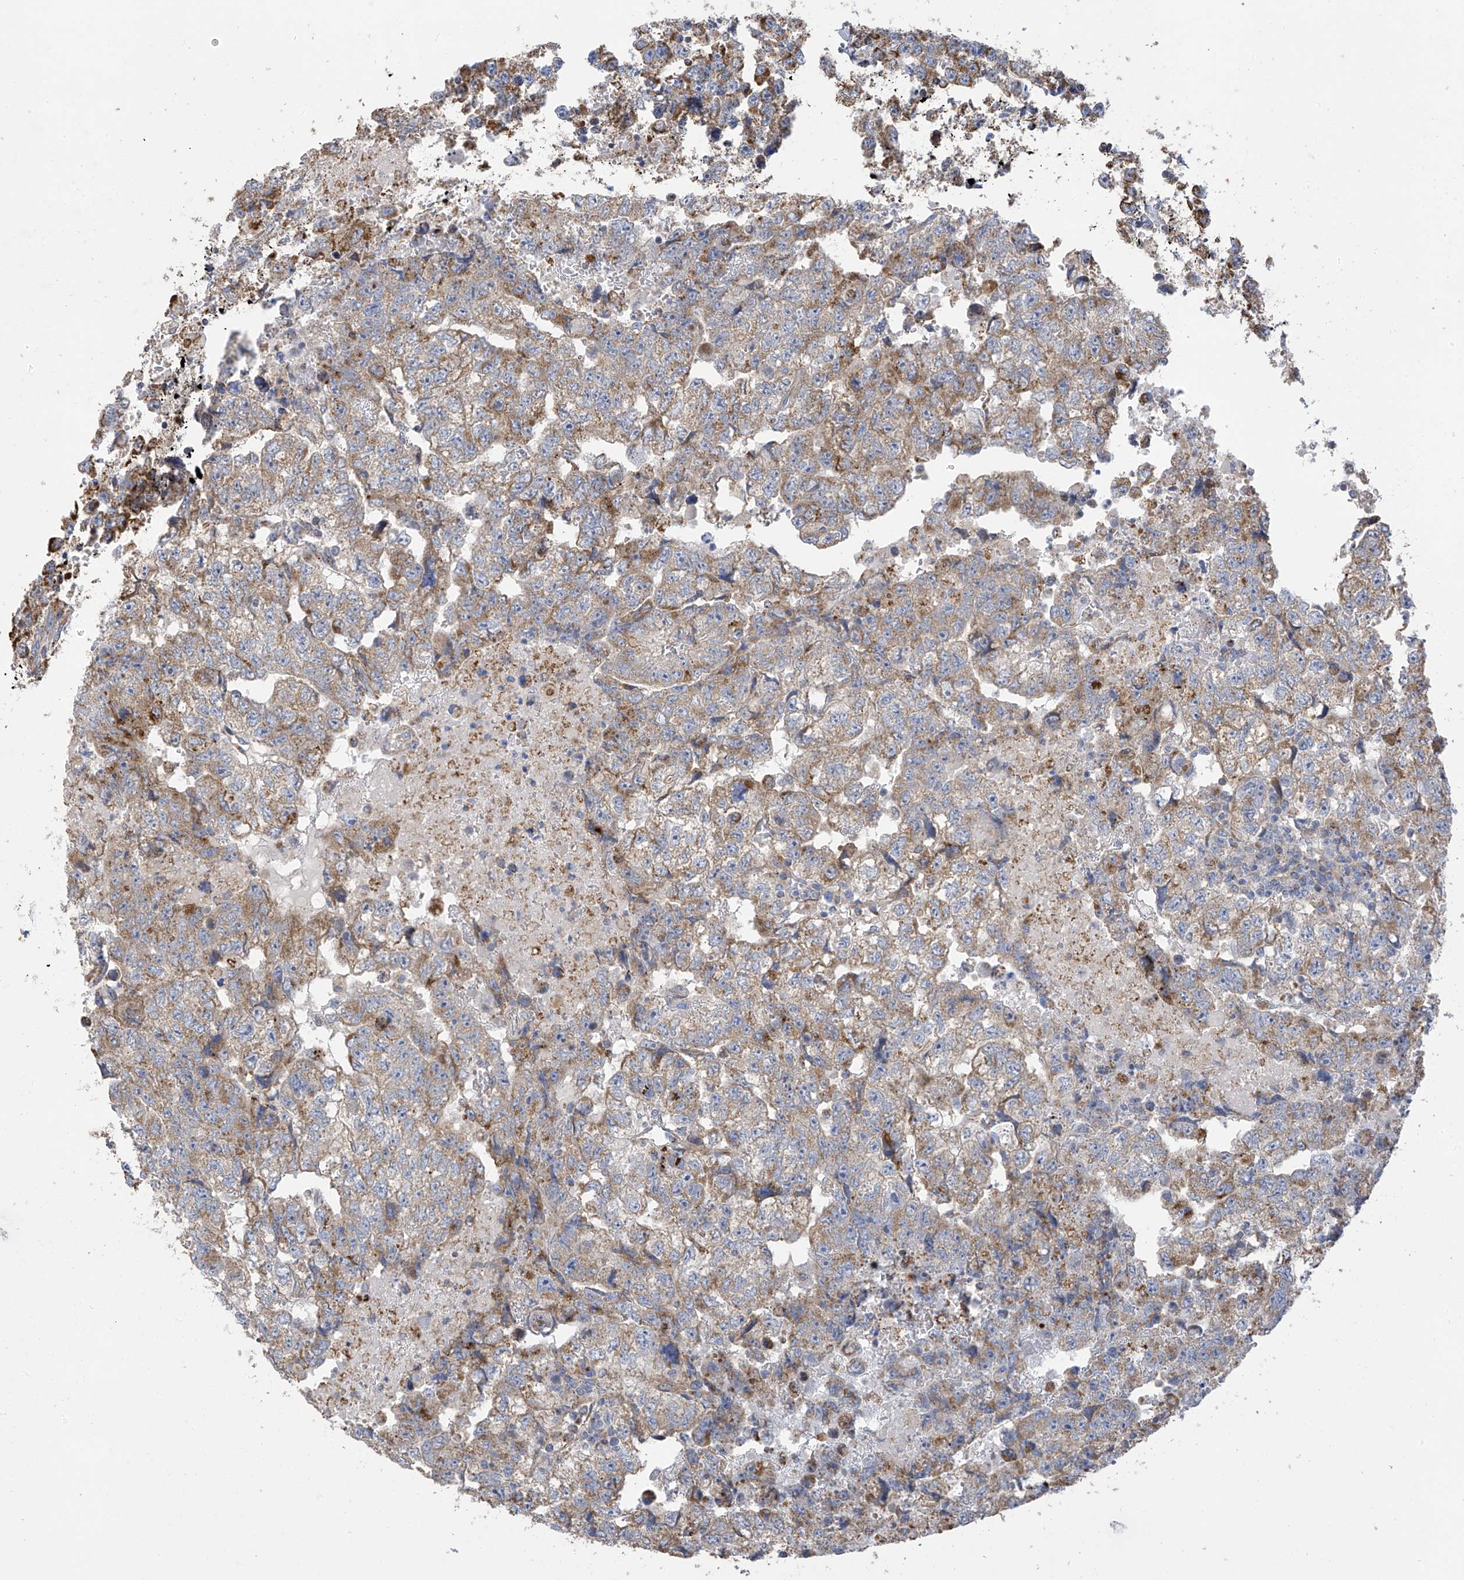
{"staining": {"intensity": "moderate", "quantity": ">75%", "location": "cytoplasmic/membranous"}, "tissue": "testis cancer", "cell_type": "Tumor cells", "image_type": "cancer", "snomed": [{"axis": "morphology", "description": "Carcinoma, Embryonal, NOS"}, {"axis": "topography", "description": "Testis"}], "caption": "This histopathology image exhibits immunohistochemistry staining of testis embryonal carcinoma, with medium moderate cytoplasmic/membranous staining in approximately >75% of tumor cells.", "gene": "ITM2B", "patient": {"sex": "male", "age": 36}}